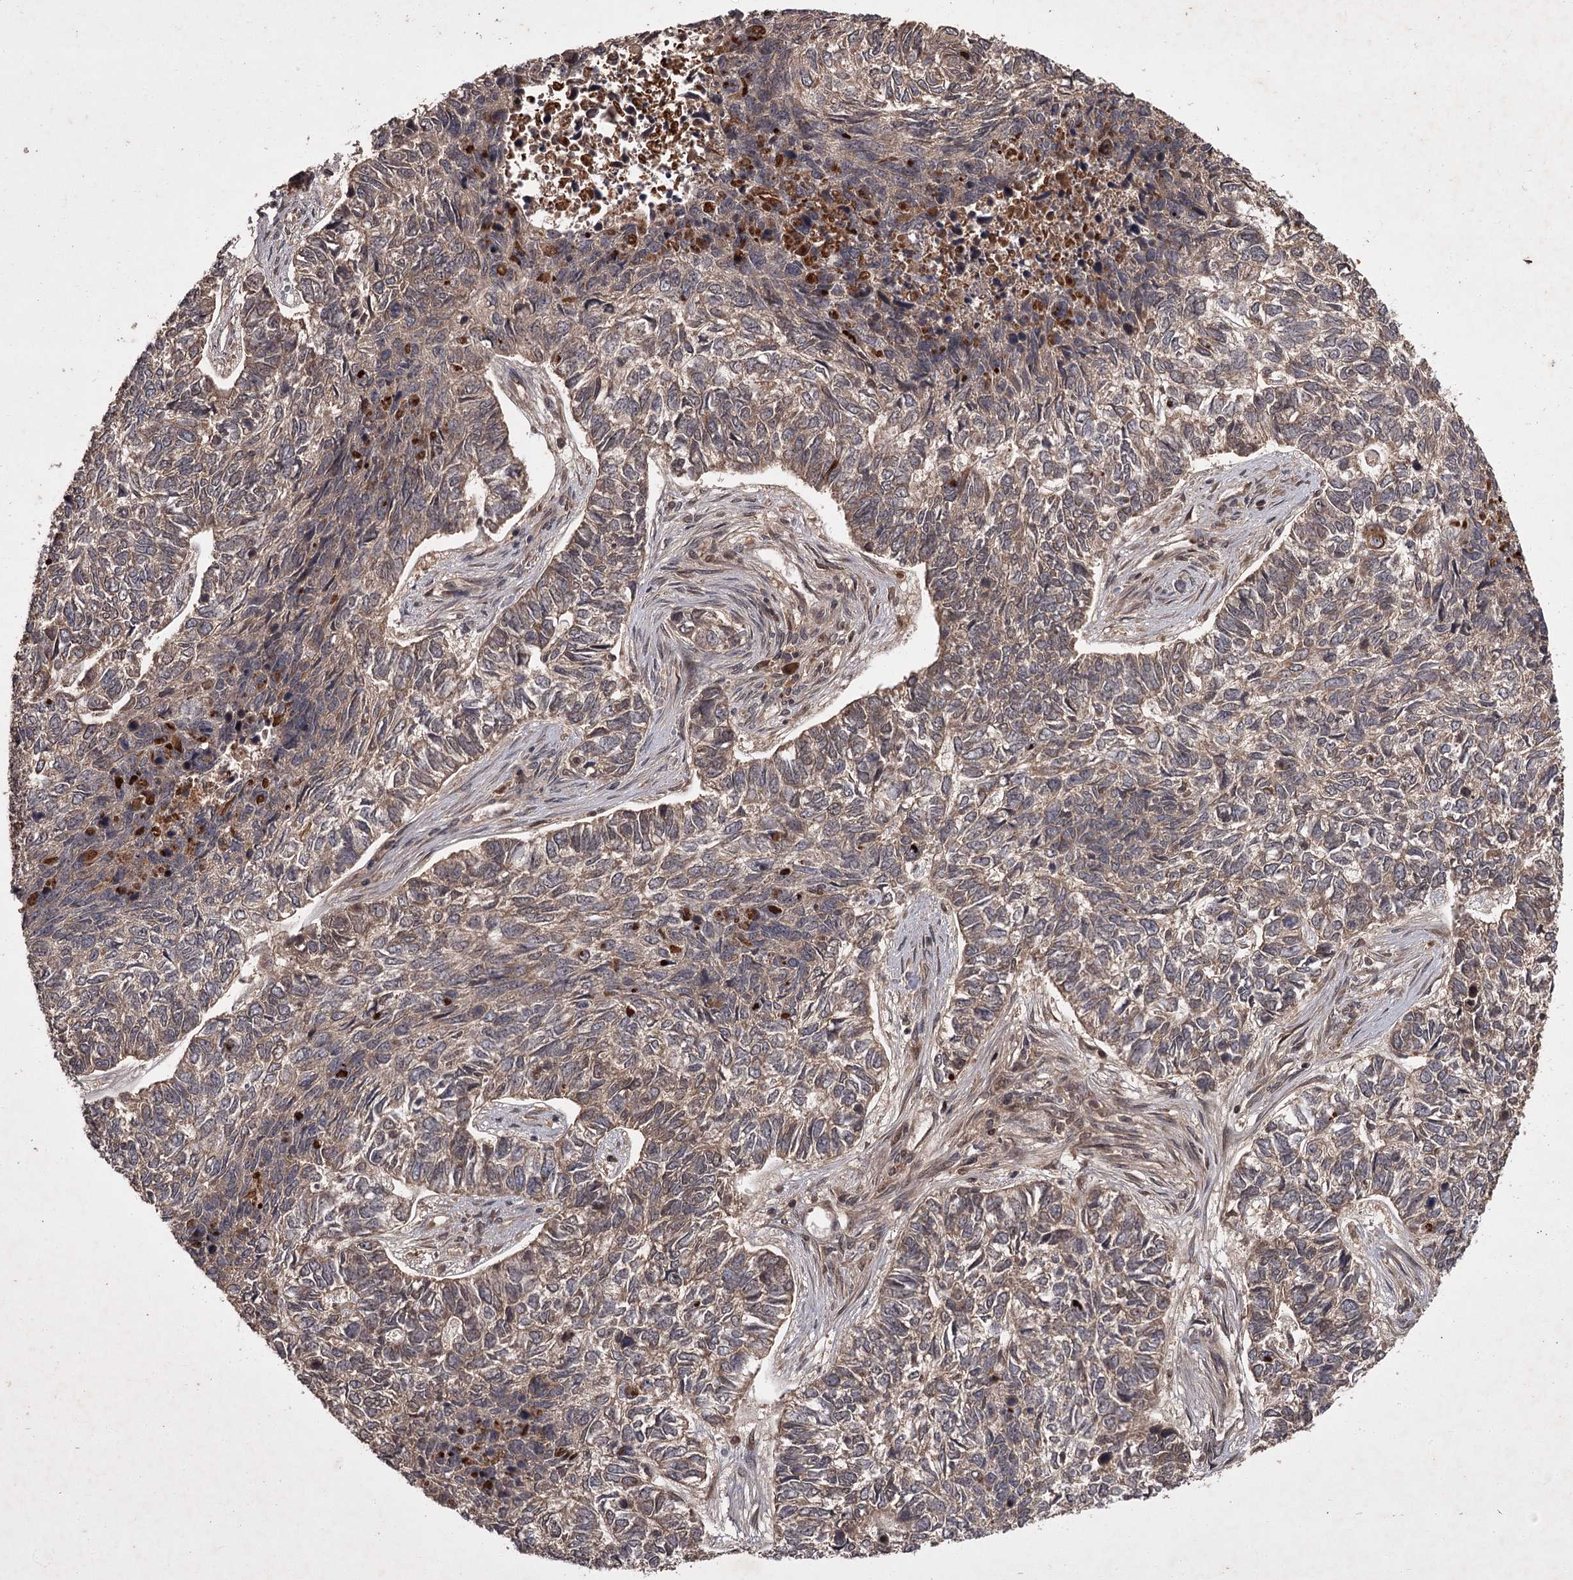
{"staining": {"intensity": "weak", "quantity": ">75%", "location": "cytoplasmic/membranous"}, "tissue": "skin cancer", "cell_type": "Tumor cells", "image_type": "cancer", "snomed": [{"axis": "morphology", "description": "Basal cell carcinoma"}, {"axis": "topography", "description": "Skin"}], "caption": "A high-resolution image shows immunohistochemistry (IHC) staining of skin cancer, which reveals weak cytoplasmic/membranous expression in approximately >75% of tumor cells. Nuclei are stained in blue.", "gene": "TBC1D23", "patient": {"sex": "female", "age": 65}}